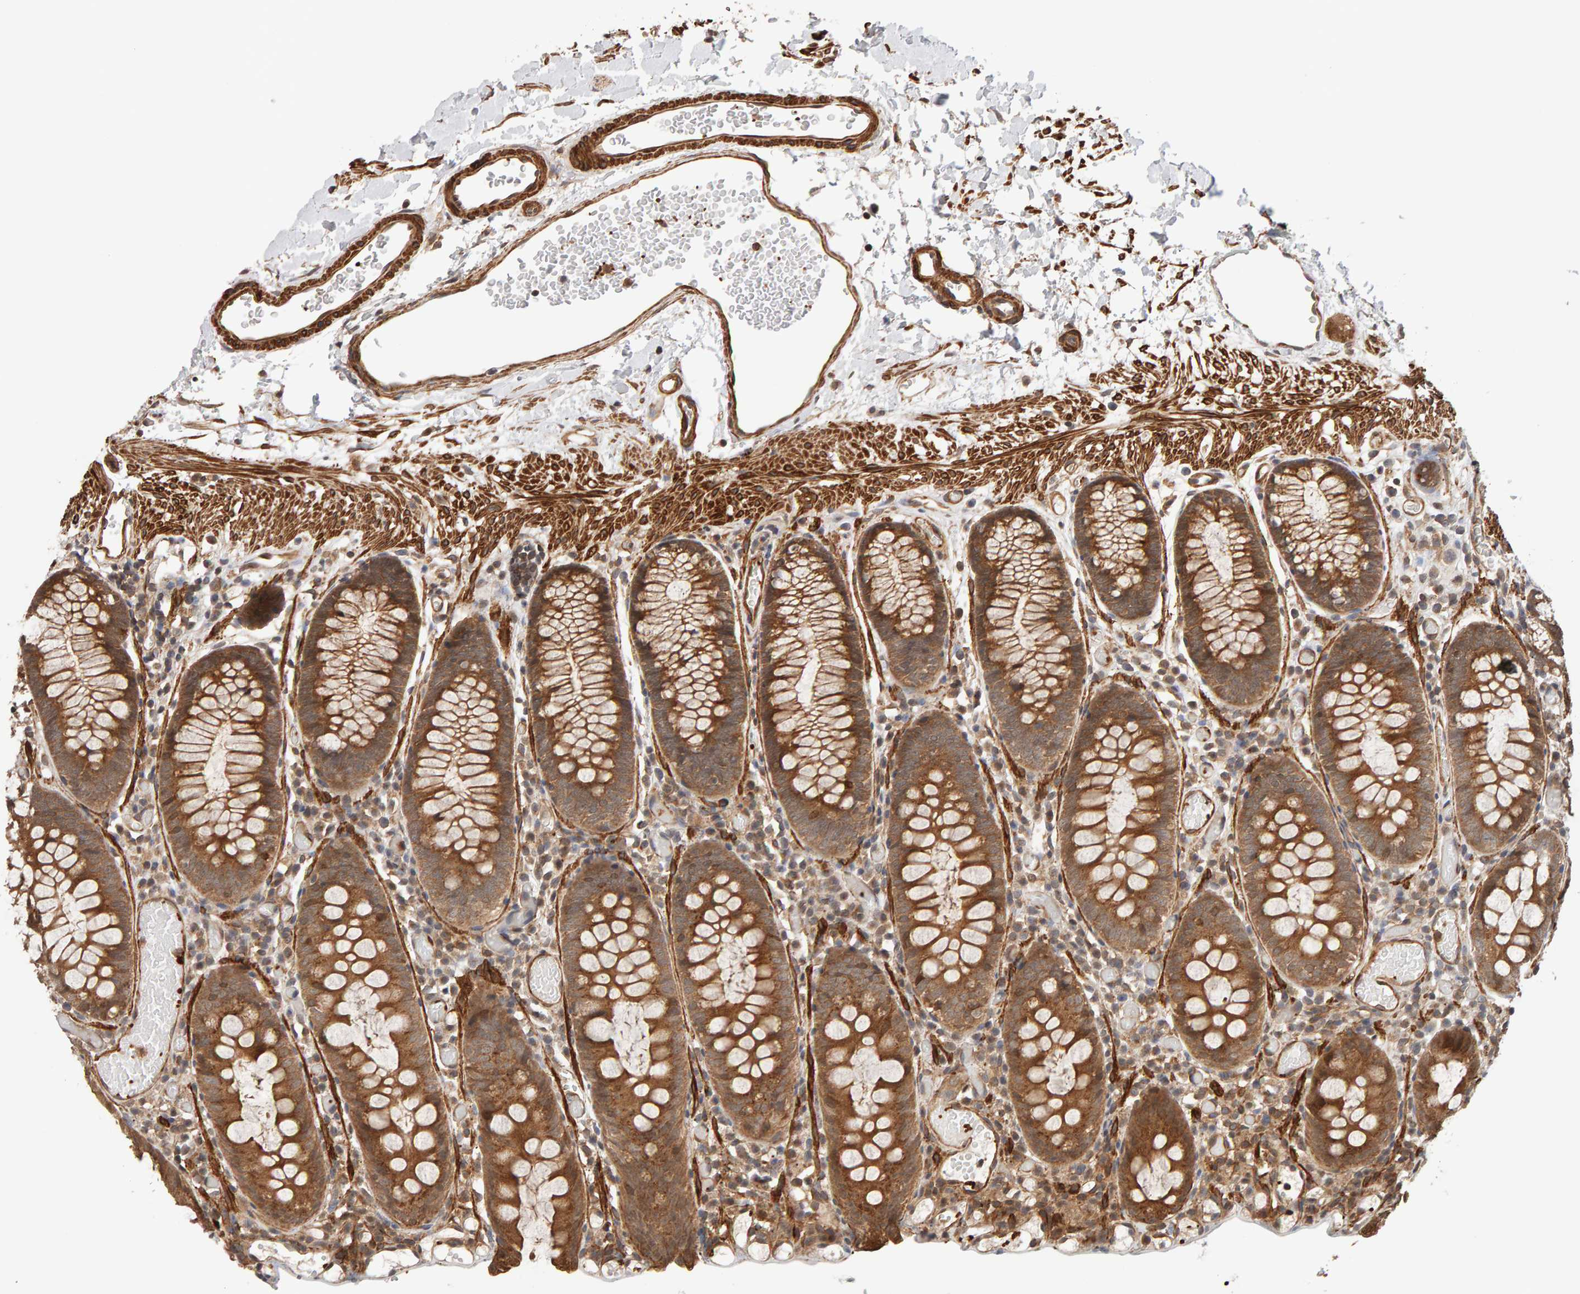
{"staining": {"intensity": "strong", "quantity": ">75%", "location": "cytoplasmic/membranous"}, "tissue": "colon", "cell_type": "Endothelial cells", "image_type": "normal", "snomed": [{"axis": "morphology", "description": "Normal tissue, NOS"}, {"axis": "topography", "description": "Colon"}], "caption": "Immunohistochemistry image of unremarkable human colon stained for a protein (brown), which displays high levels of strong cytoplasmic/membranous positivity in approximately >75% of endothelial cells.", "gene": "SYNRG", "patient": {"sex": "male", "age": 14}}